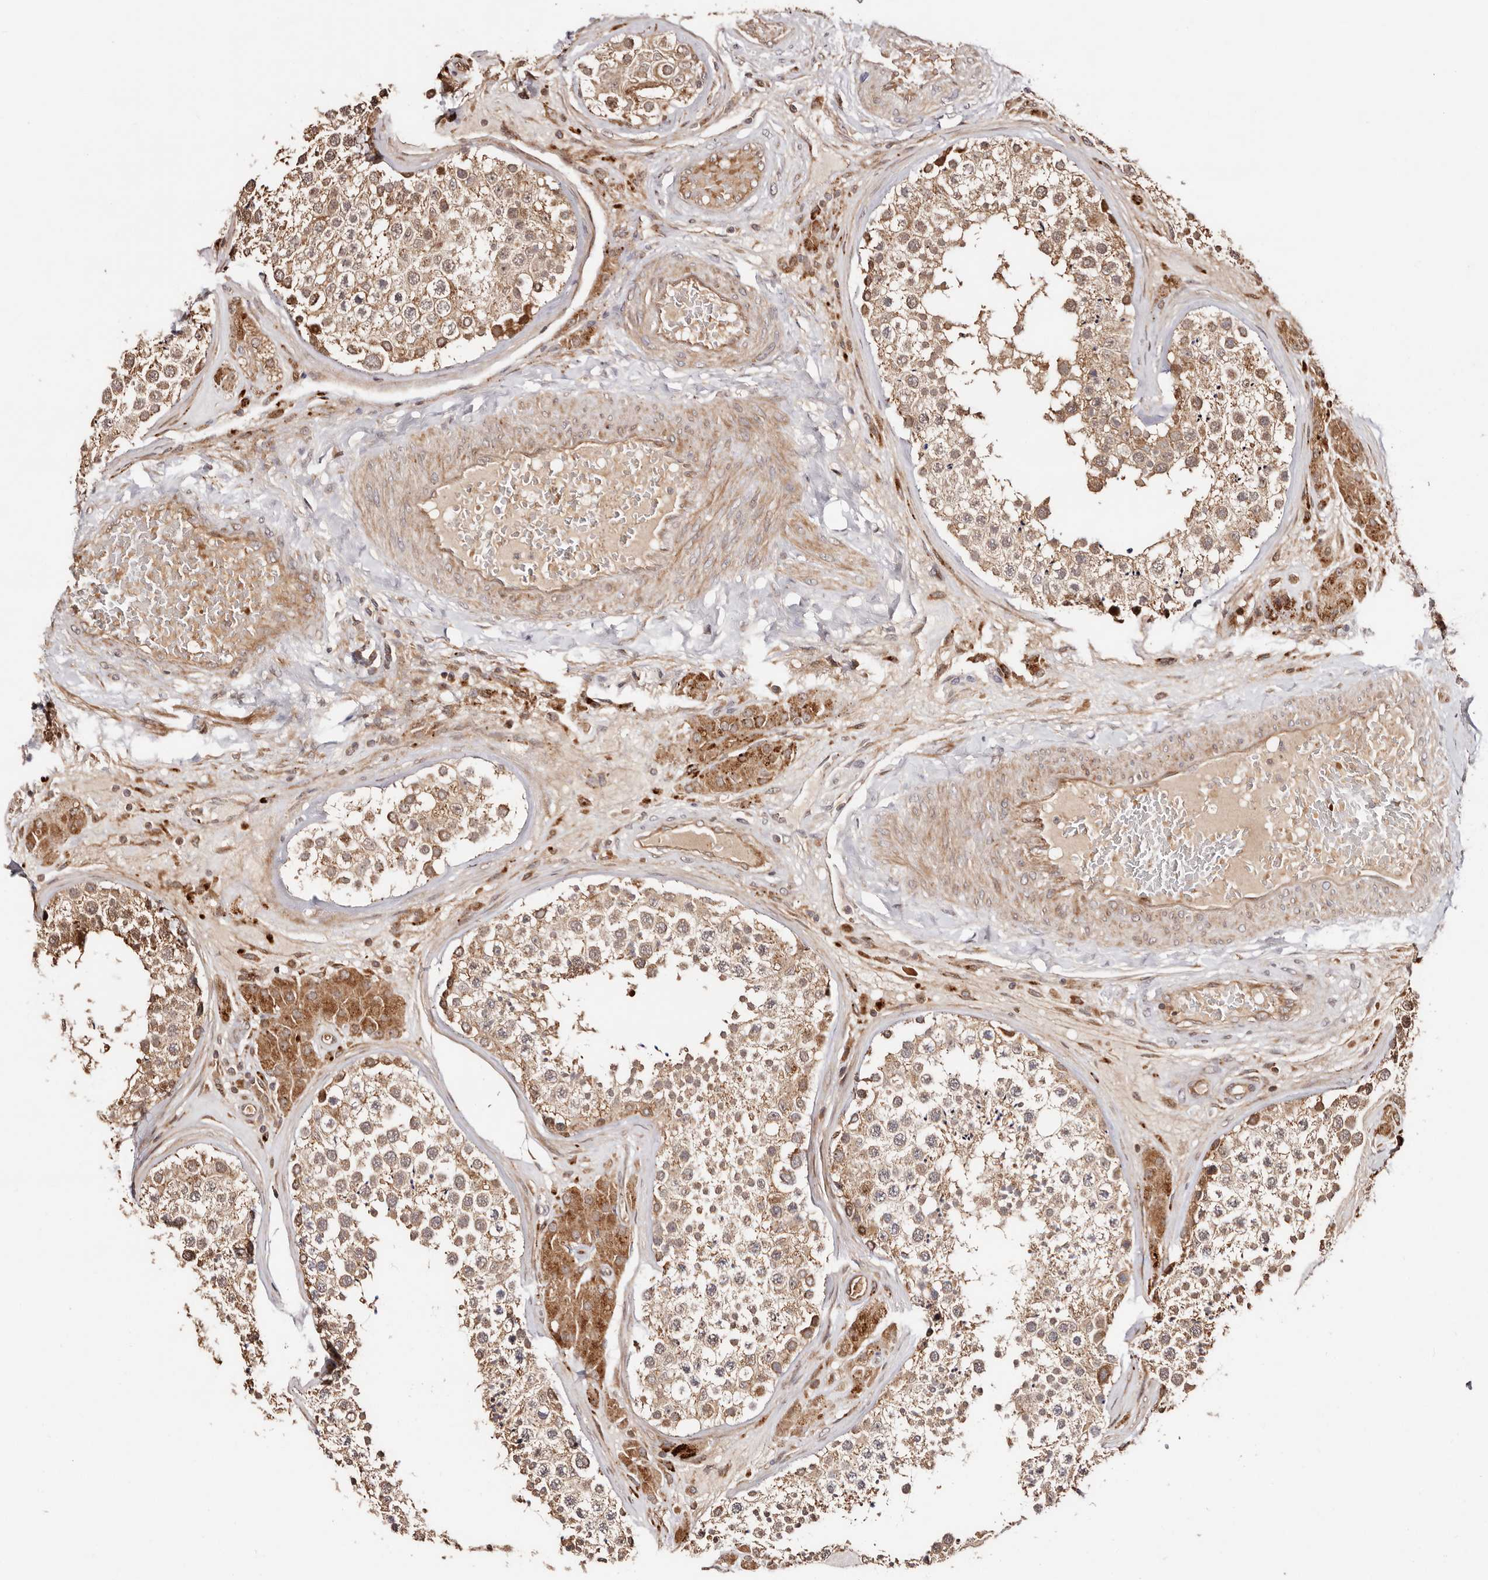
{"staining": {"intensity": "moderate", "quantity": ">75%", "location": "cytoplasmic/membranous"}, "tissue": "testis", "cell_type": "Cells in seminiferous ducts", "image_type": "normal", "snomed": [{"axis": "morphology", "description": "Normal tissue, NOS"}, {"axis": "topography", "description": "Testis"}], "caption": "IHC photomicrograph of benign human testis stained for a protein (brown), which shows medium levels of moderate cytoplasmic/membranous staining in approximately >75% of cells in seminiferous ducts.", "gene": "PTPN22", "patient": {"sex": "male", "age": 46}}